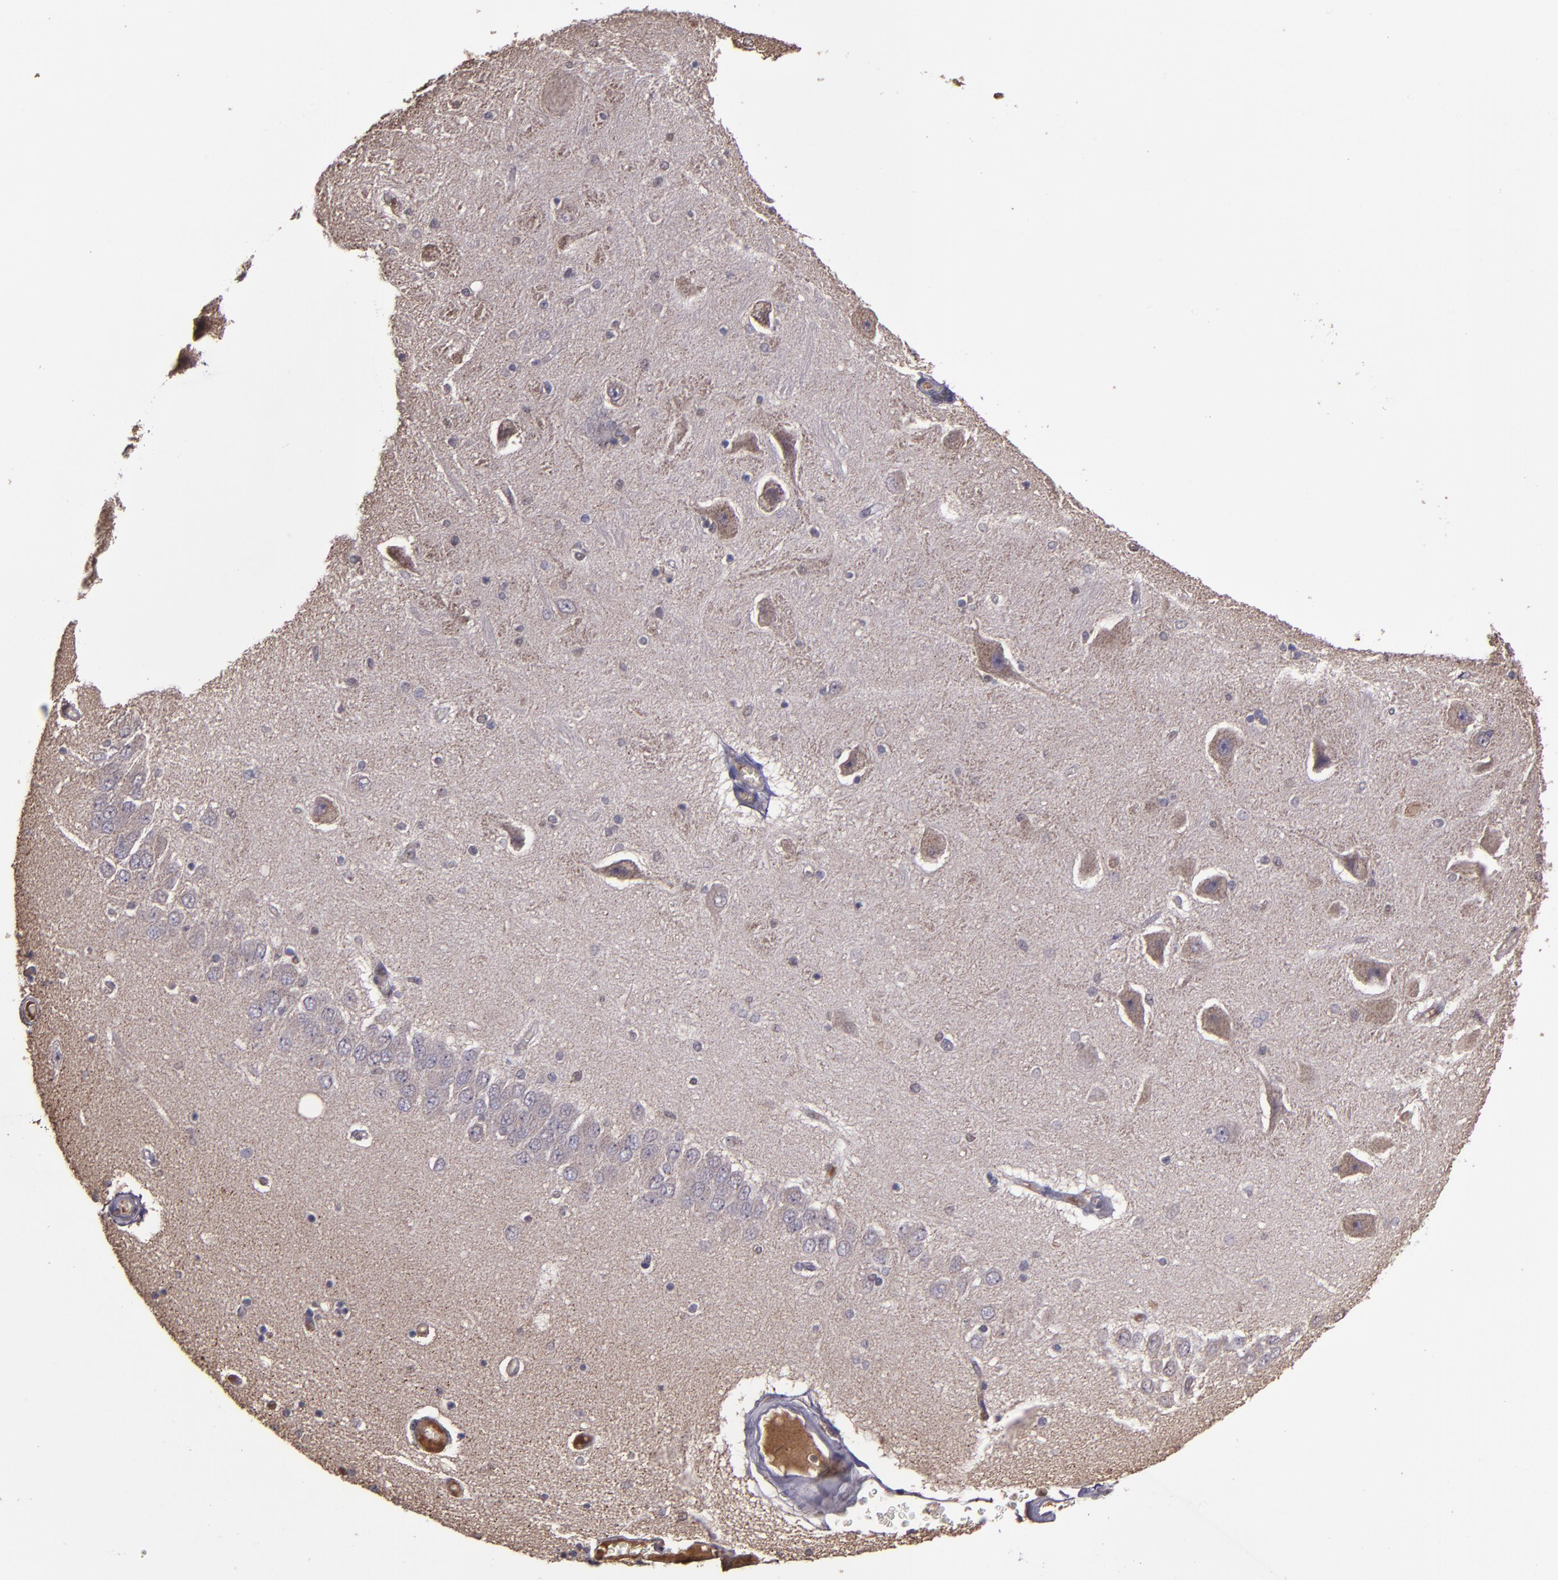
{"staining": {"intensity": "negative", "quantity": "none", "location": "none"}, "tissue": "hippocampus", "cell_type": "Glial cells", "image_type": "normal", "snomed": [{"axis": "morphology", "description": "Normal tissue, NOS"}, {"axis": "topography", "description": "Hippocampus"}], "caption": "DAB (3,3'-diaminobenzidine) immunohistochemical staining of benign human hippocampus demonstrates no significant expression in glial cells. The staining is performed using DAB brown chromogen with nuclei counter-stained in using hematoxylin.", "gene": "SERPINF2", "patient": {"sex": "female", "age": 54}}